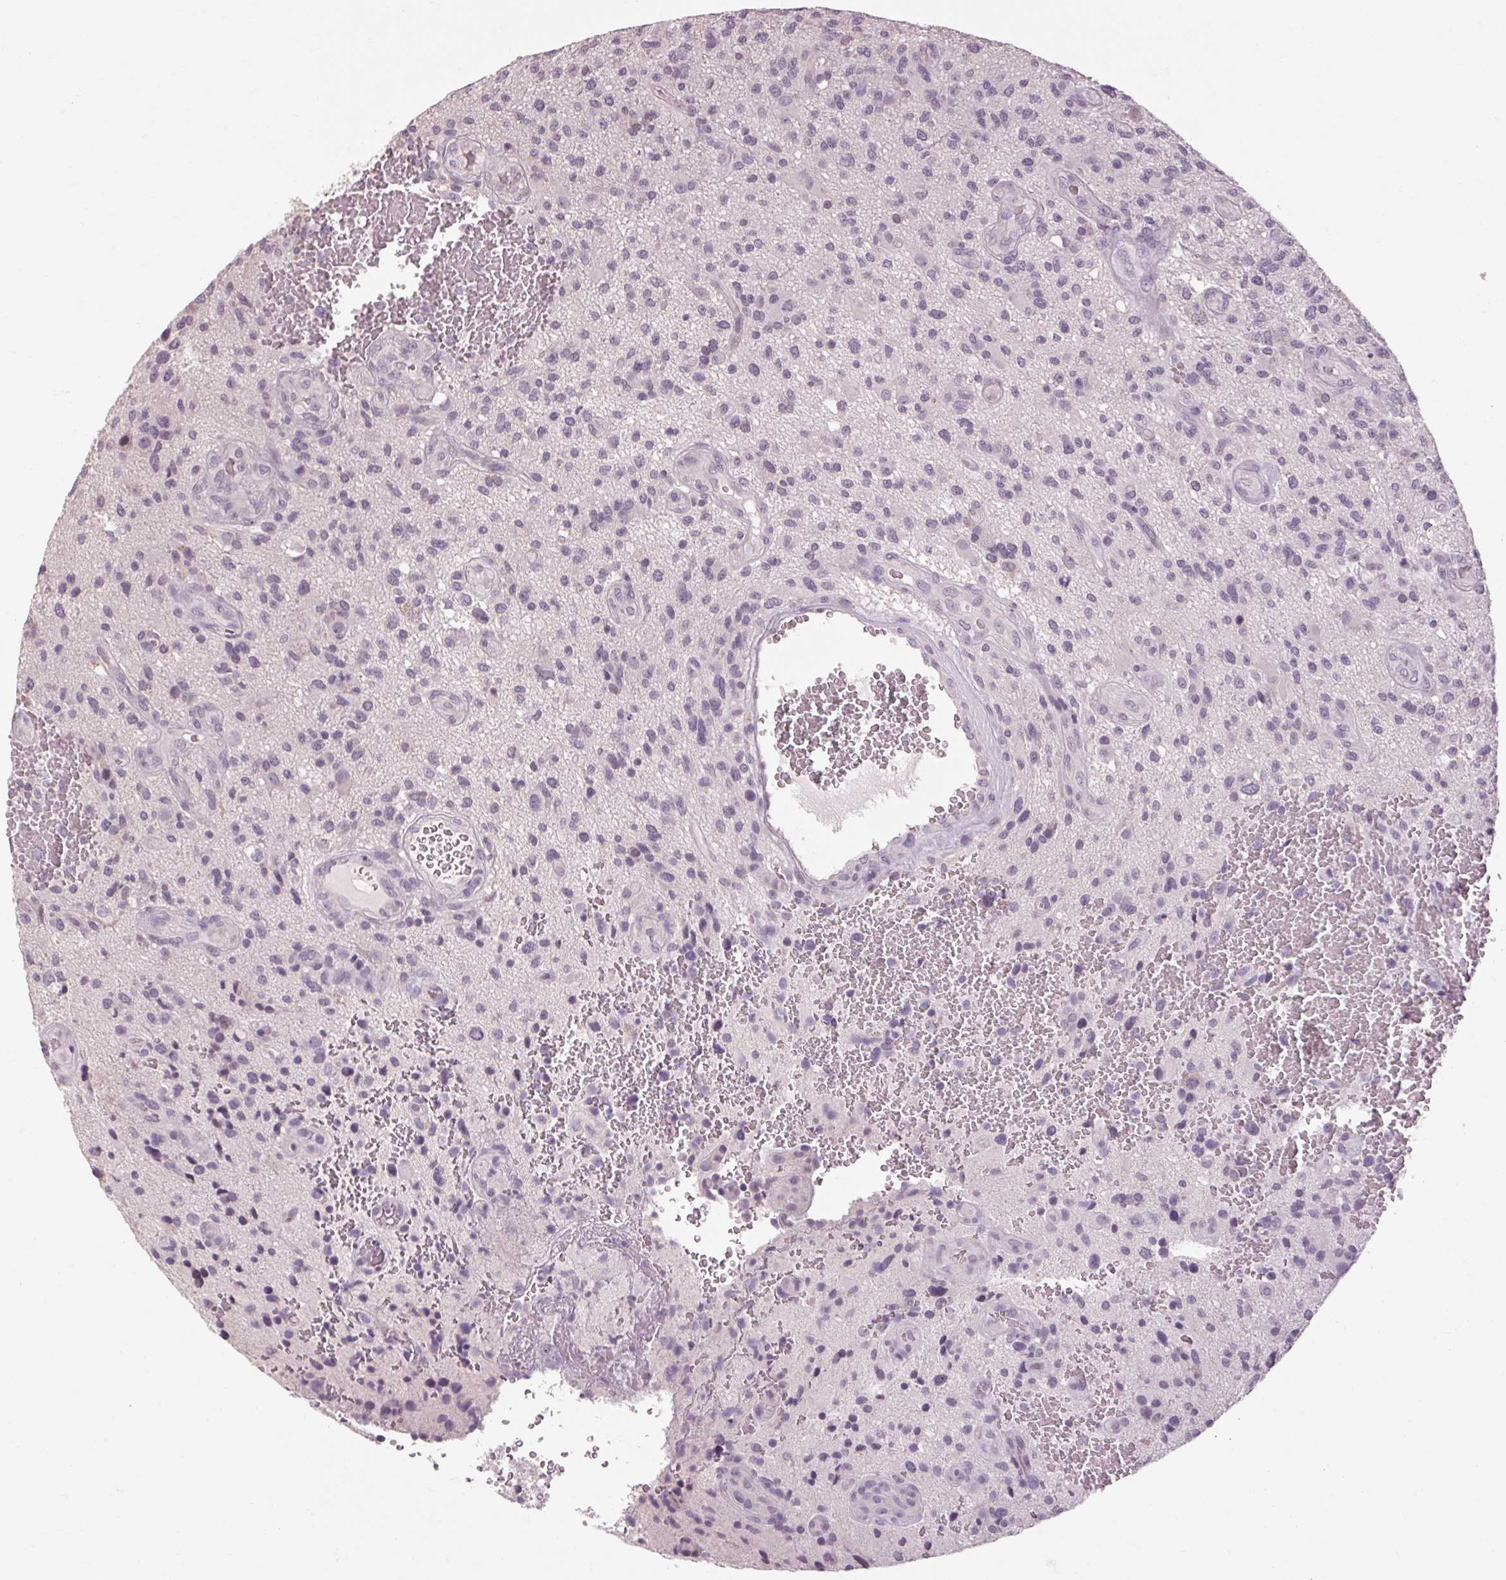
{"staining": {"intensity": "negative", "quantity": "none", "location": "none"}, "tissue": "glioma", "cell_type": "Tumor cells", "image_type": "cancer", "snomed": [{"axis": "morphology", "description": "Glioma, malignant, High grade"}, {"axis": "topography", "description": "Brain"}], "caption": "An immunohistochemistry histopathology image of glioma is shown. There is no staining in tumor cells of glioma.", "gene": "POMC", "patient": {"sex": "male", "age": 47}}